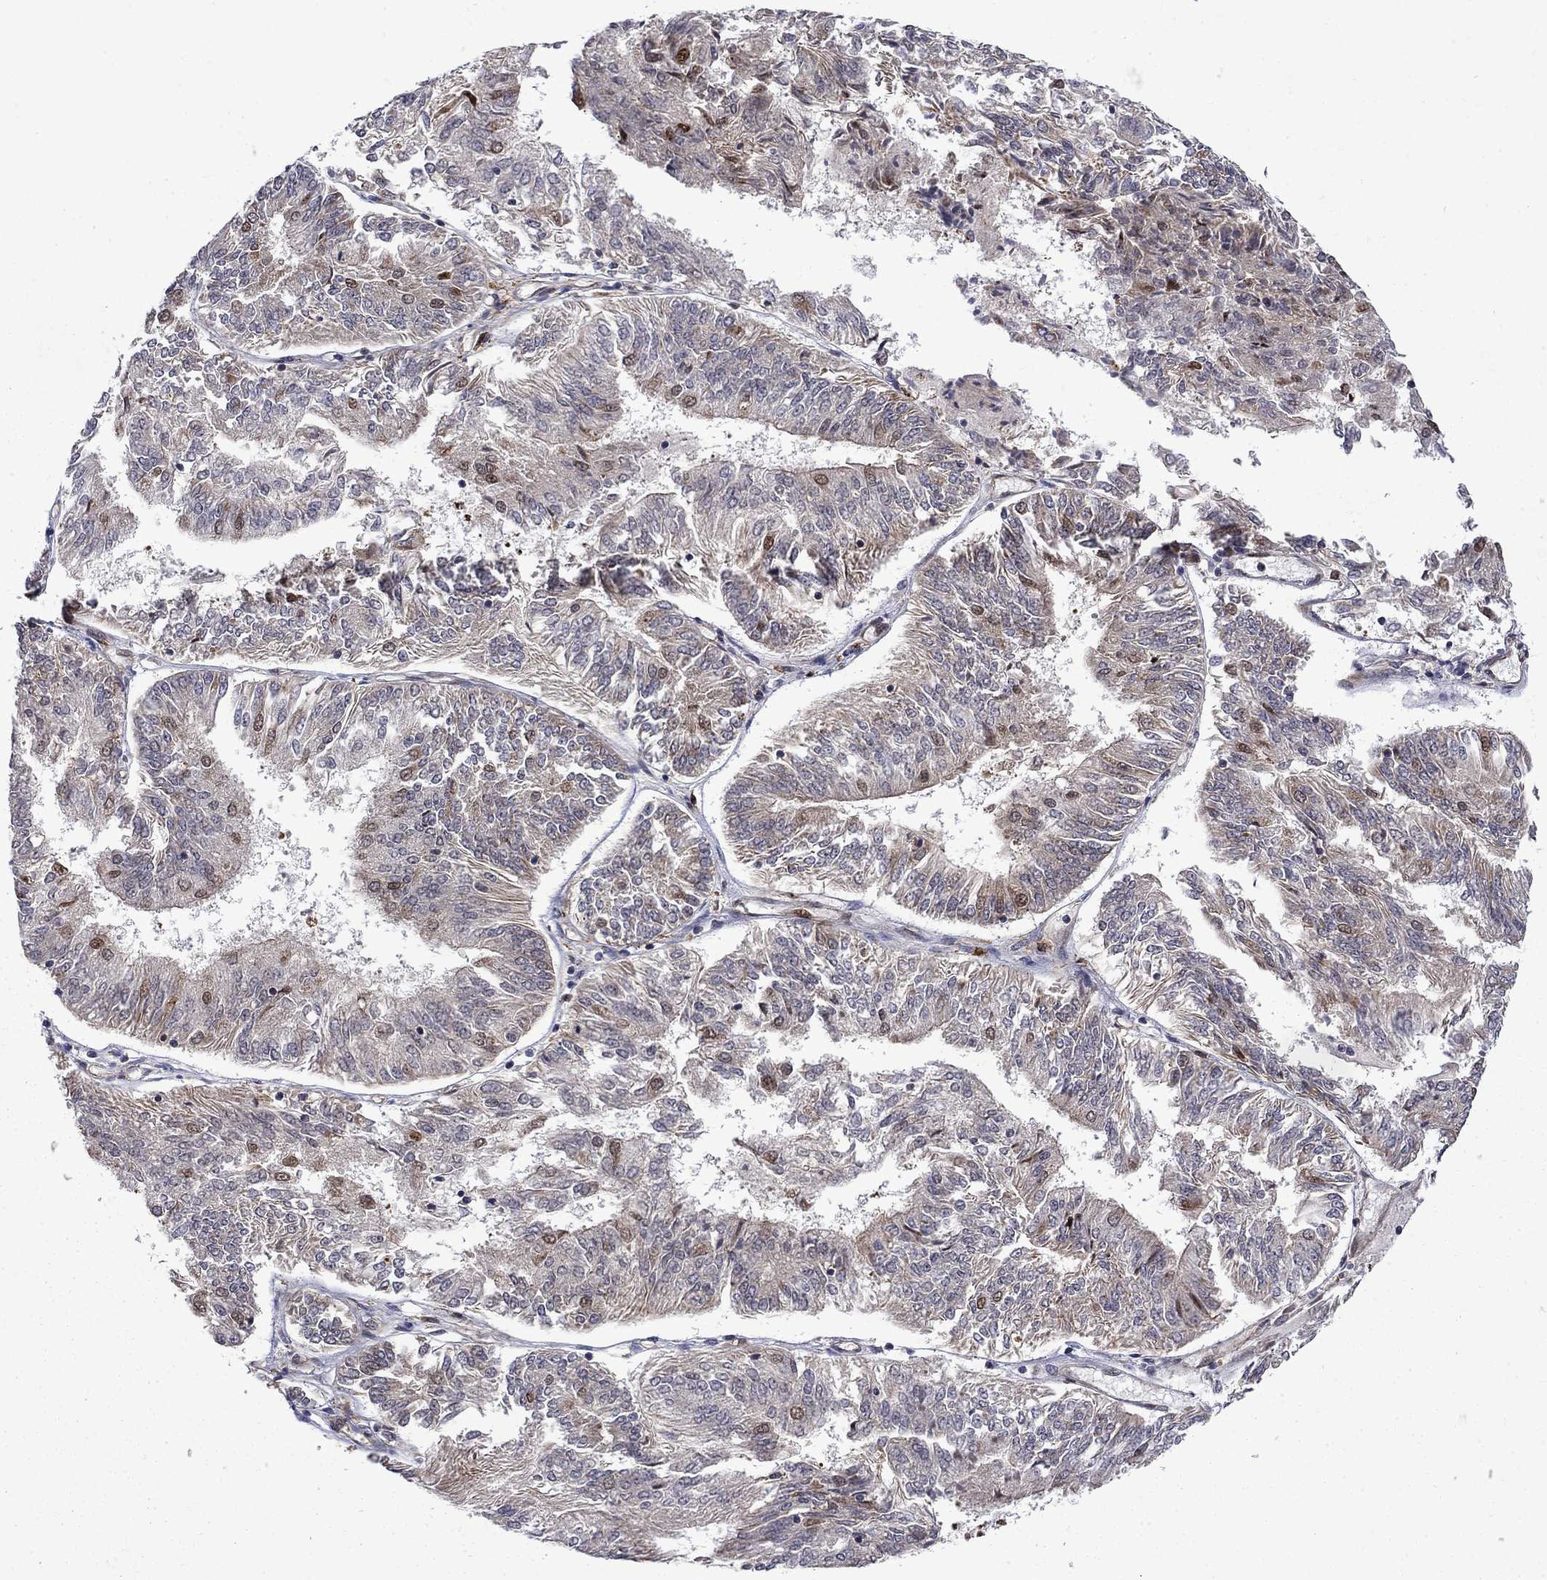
{"staining": {"intensity": "weak", "quantity": "<25%", "location": "nuclear"}, "tissue": "endometrial cancer", "cell_type": "Tumor cells", "image_type": "cancer", "snomed": [{"axis": "morphology", "description": "Adenocarcinoma, NOS"}, {"axis": "topography", "description": "Endometrium"}], "caption": "Immunohistochemical staining of human endometrial adenocarcinoma displays no significant expression in tumor cells.", "gene": "KPNA3", "patient": {"sex": "female", "age": 58}}